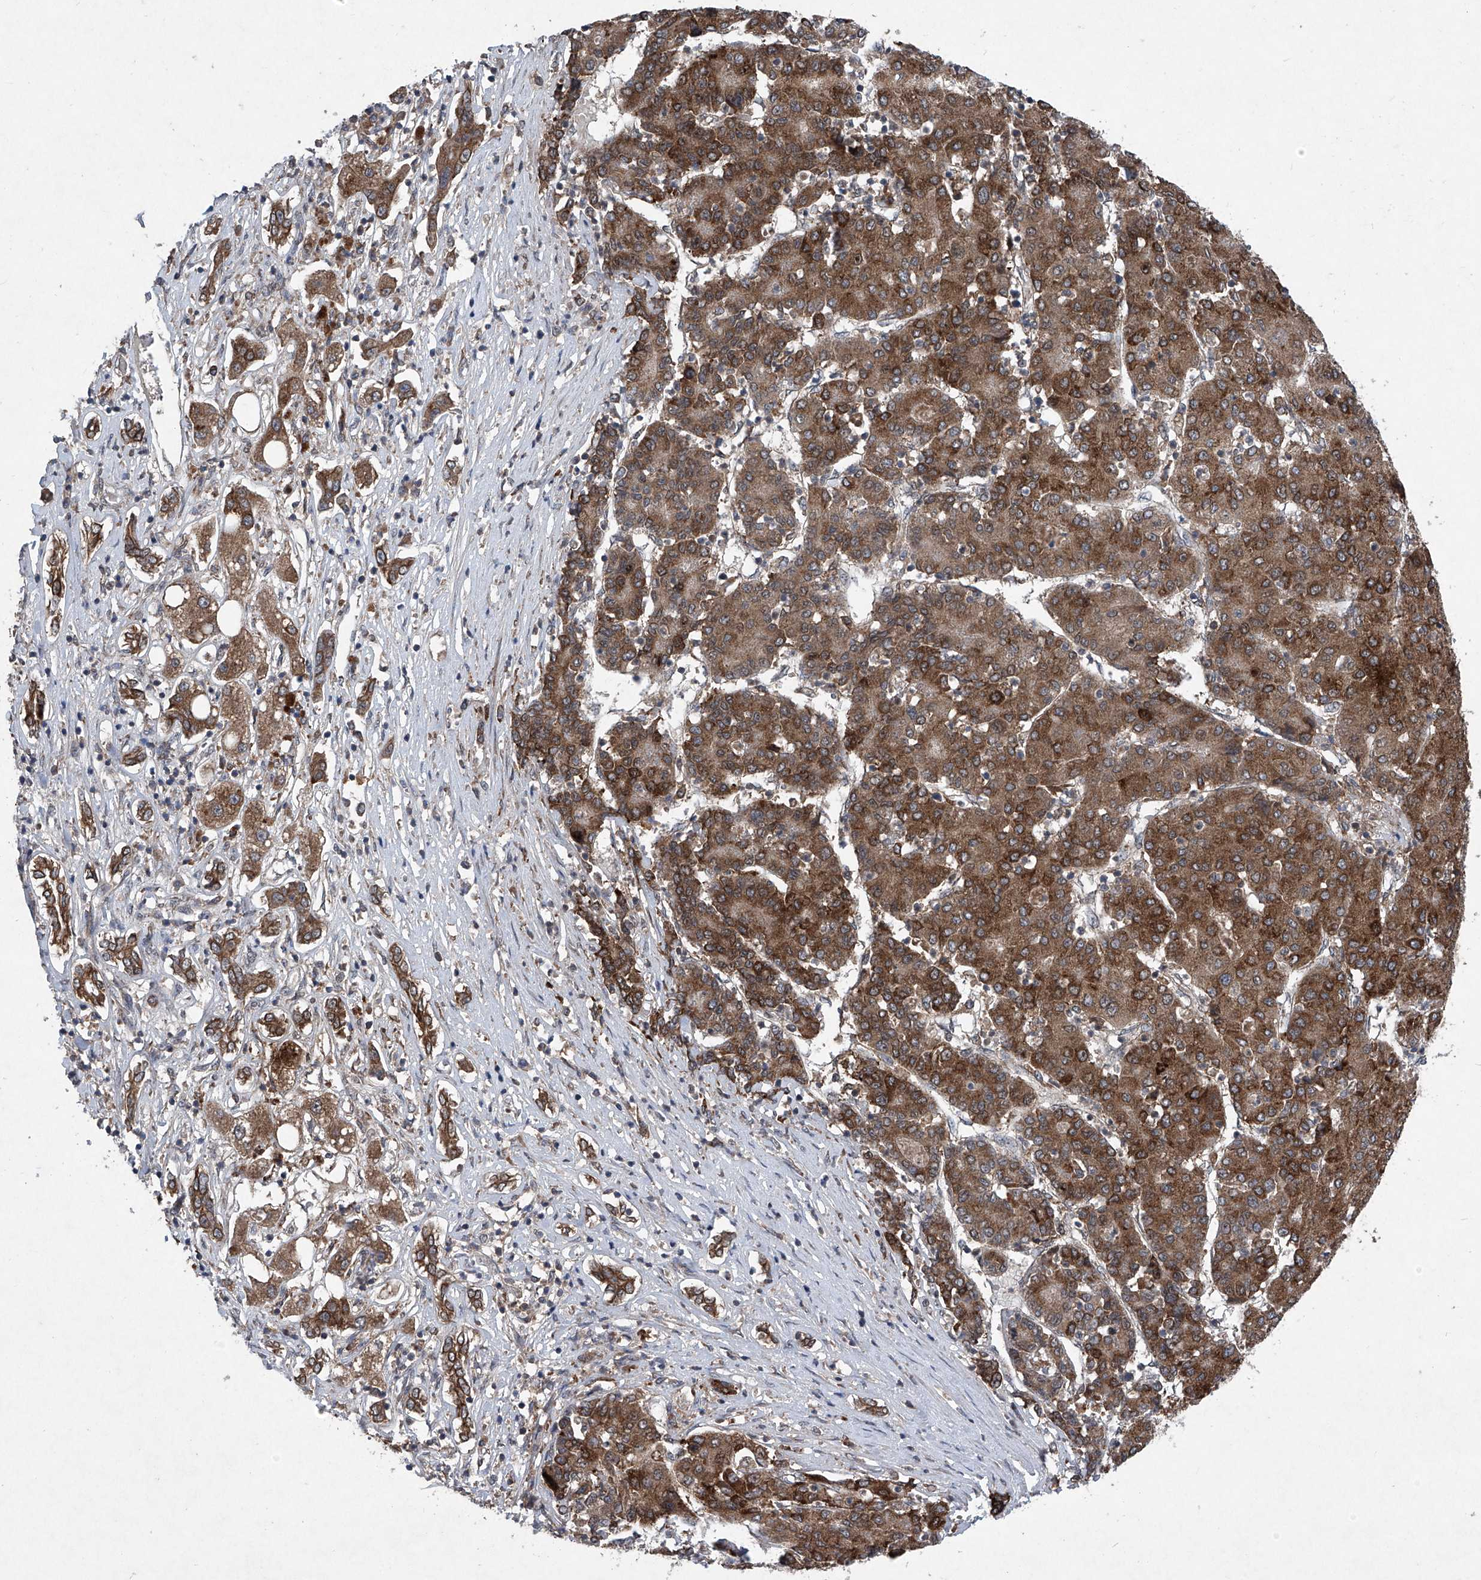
{"staining": {"intensity": "strong", "quantity": ">75%", "location": "cytoplasmic/membranous"}, "tissue": "liver cancer", "cell_type": "Tumor cells", "image_type": "cancer", "snomed": [{"axis": "morphology", "description": "Carcinoma, Hepatocellular, NOS"}, {"axis": "topography", "description": "Liver"}], "caption": "Hepatocellular carcinoma (liver) stained for a protein reveals strong cytoplasmic/membranous positivity in tumor cells.", "gene": "SUMF2", "patient": {"sex": "male", "age": 65}}